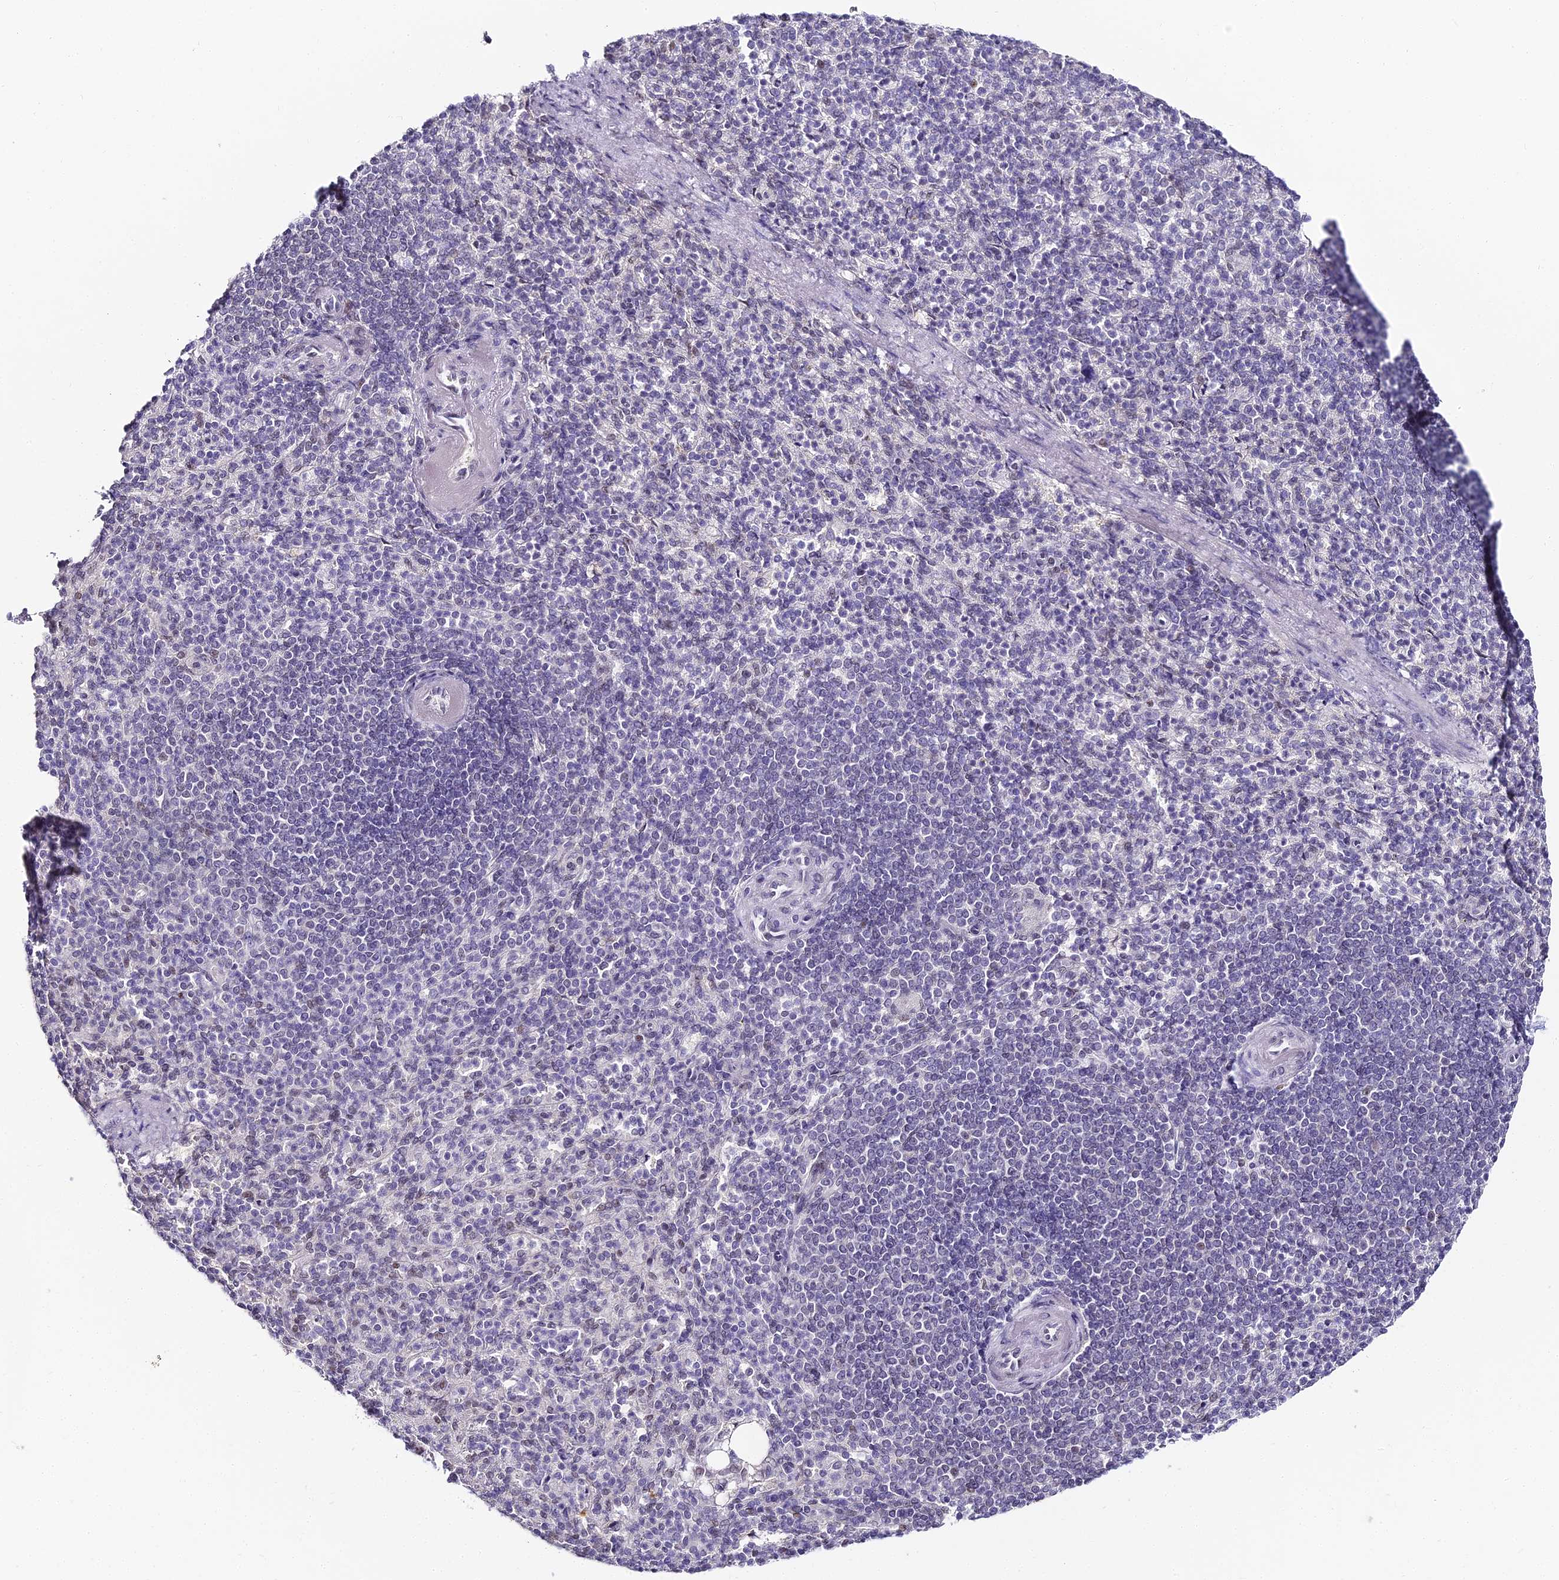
{"staining": {"intensity": "negative", "quantity": "none", "location": "none"}, "tissue": "spleen", "cell_type": "Cells in red pulp", "image_type": "normal", "snomed": [{"axis": "morphology", "description": "Normal tissue, NOS"}, {"axis": "topography", "description": "Spleen"}], "caption": "High power microscopy micrograph of an immunohistochemistry (IHC) photomicrograph of unremarkable spleen, revealing no significant staining in cells in red pulp. (DAB immunohistochemistry visualized using brightfield microscopy, high magnification).", "gene": "ABHD14A", "patient": {"sex": "female", "age": 74}}